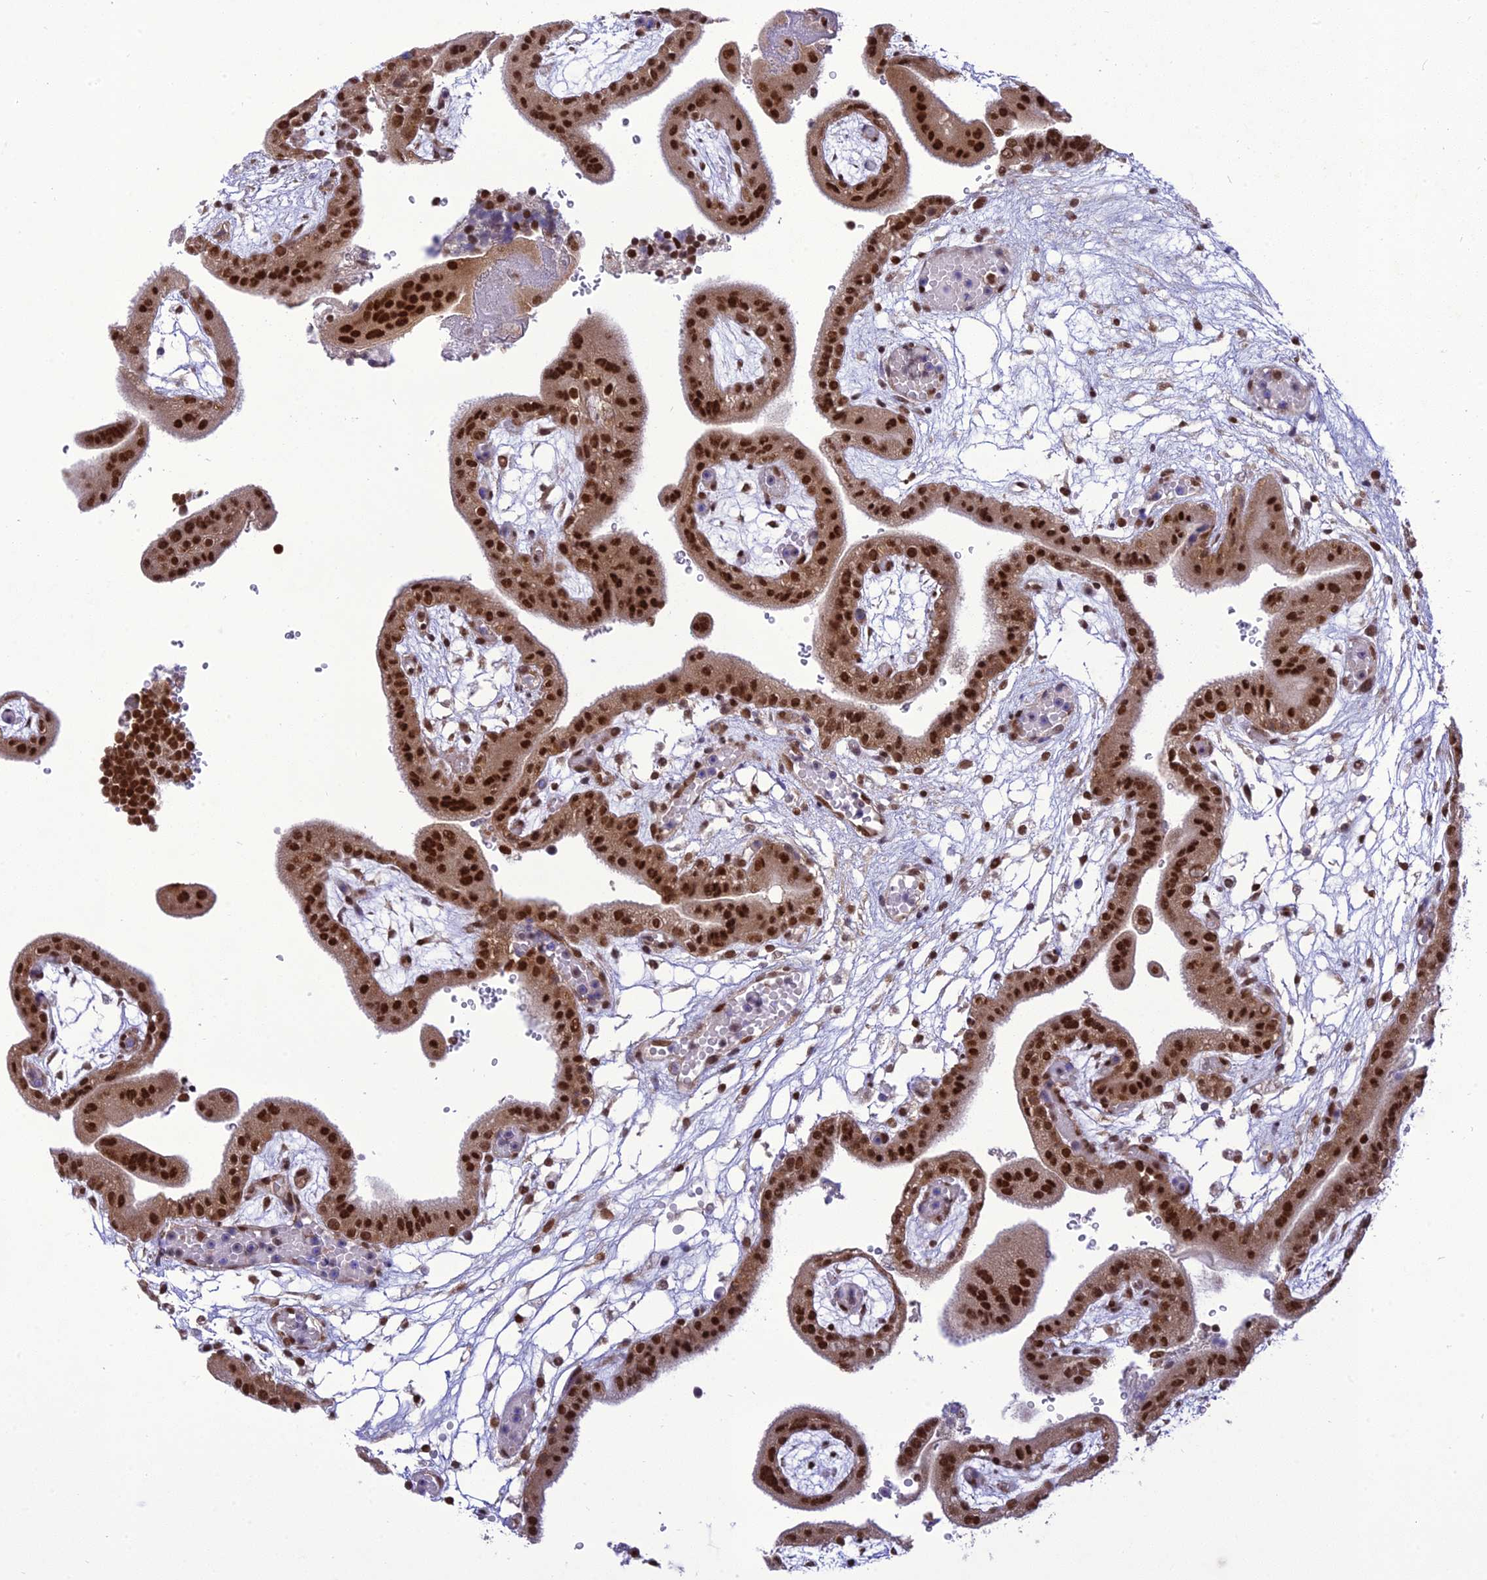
{"staining": {"intensity": "strong", "quantity": ">75%", "location": "nuclear"}, "tissue": "placenta", "cell_type": "Trophoblastic cells", "image_type": "normal", "snomed": [{"axis": "morphology", "description": "Normal tissue, NOS"}, {"axis": "topography", "description": "Placenta"}], "caption": "Trophoblastic cells demonstrate strong nuclear staining in approximately >75% of cells in normal placenta.", "gene": "DDX1", "patient": {"sex": "female", "age": 18}}